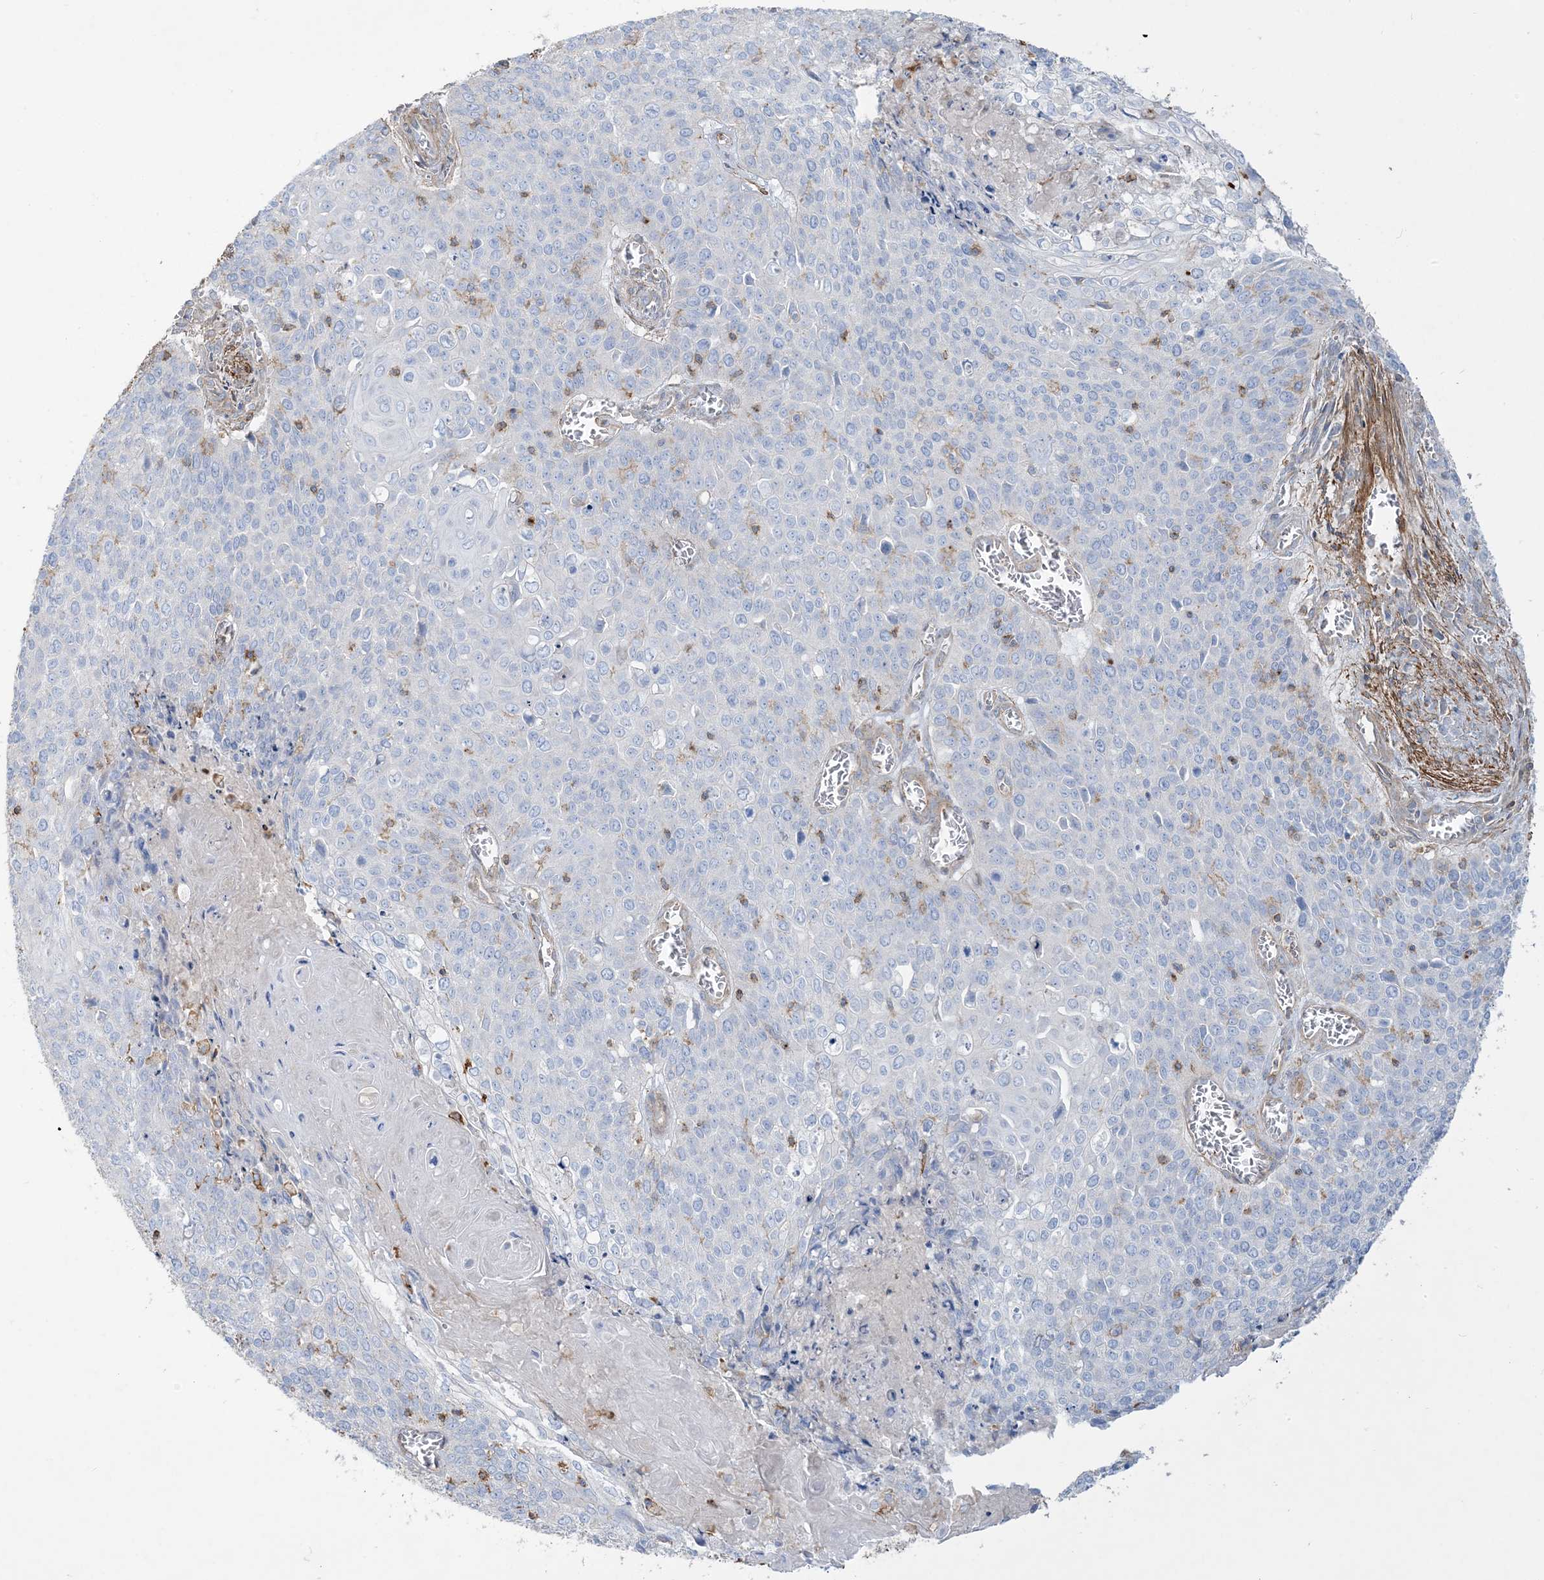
{"staining": {"intensity": "negative", "quantity": "none", "location": "none"}, "tissue": "cervical cancer", "cell_type": "Tumor cells", "image_type": "cancer", "snomed": [{"axis": "morphology", "description": "Squamous cell carcinoma, NOS"}, {"axis": "topography", "description": "Cervix"}], "caption": "DAB (3,3'-diaminobenzidine) immunohistochemical staining of squamous cell carcinoma (cervical) exhibits no significant expression in tumor cells.", "gene": "GTF3C2", "patient": {"sex": "female", "age": 39}}